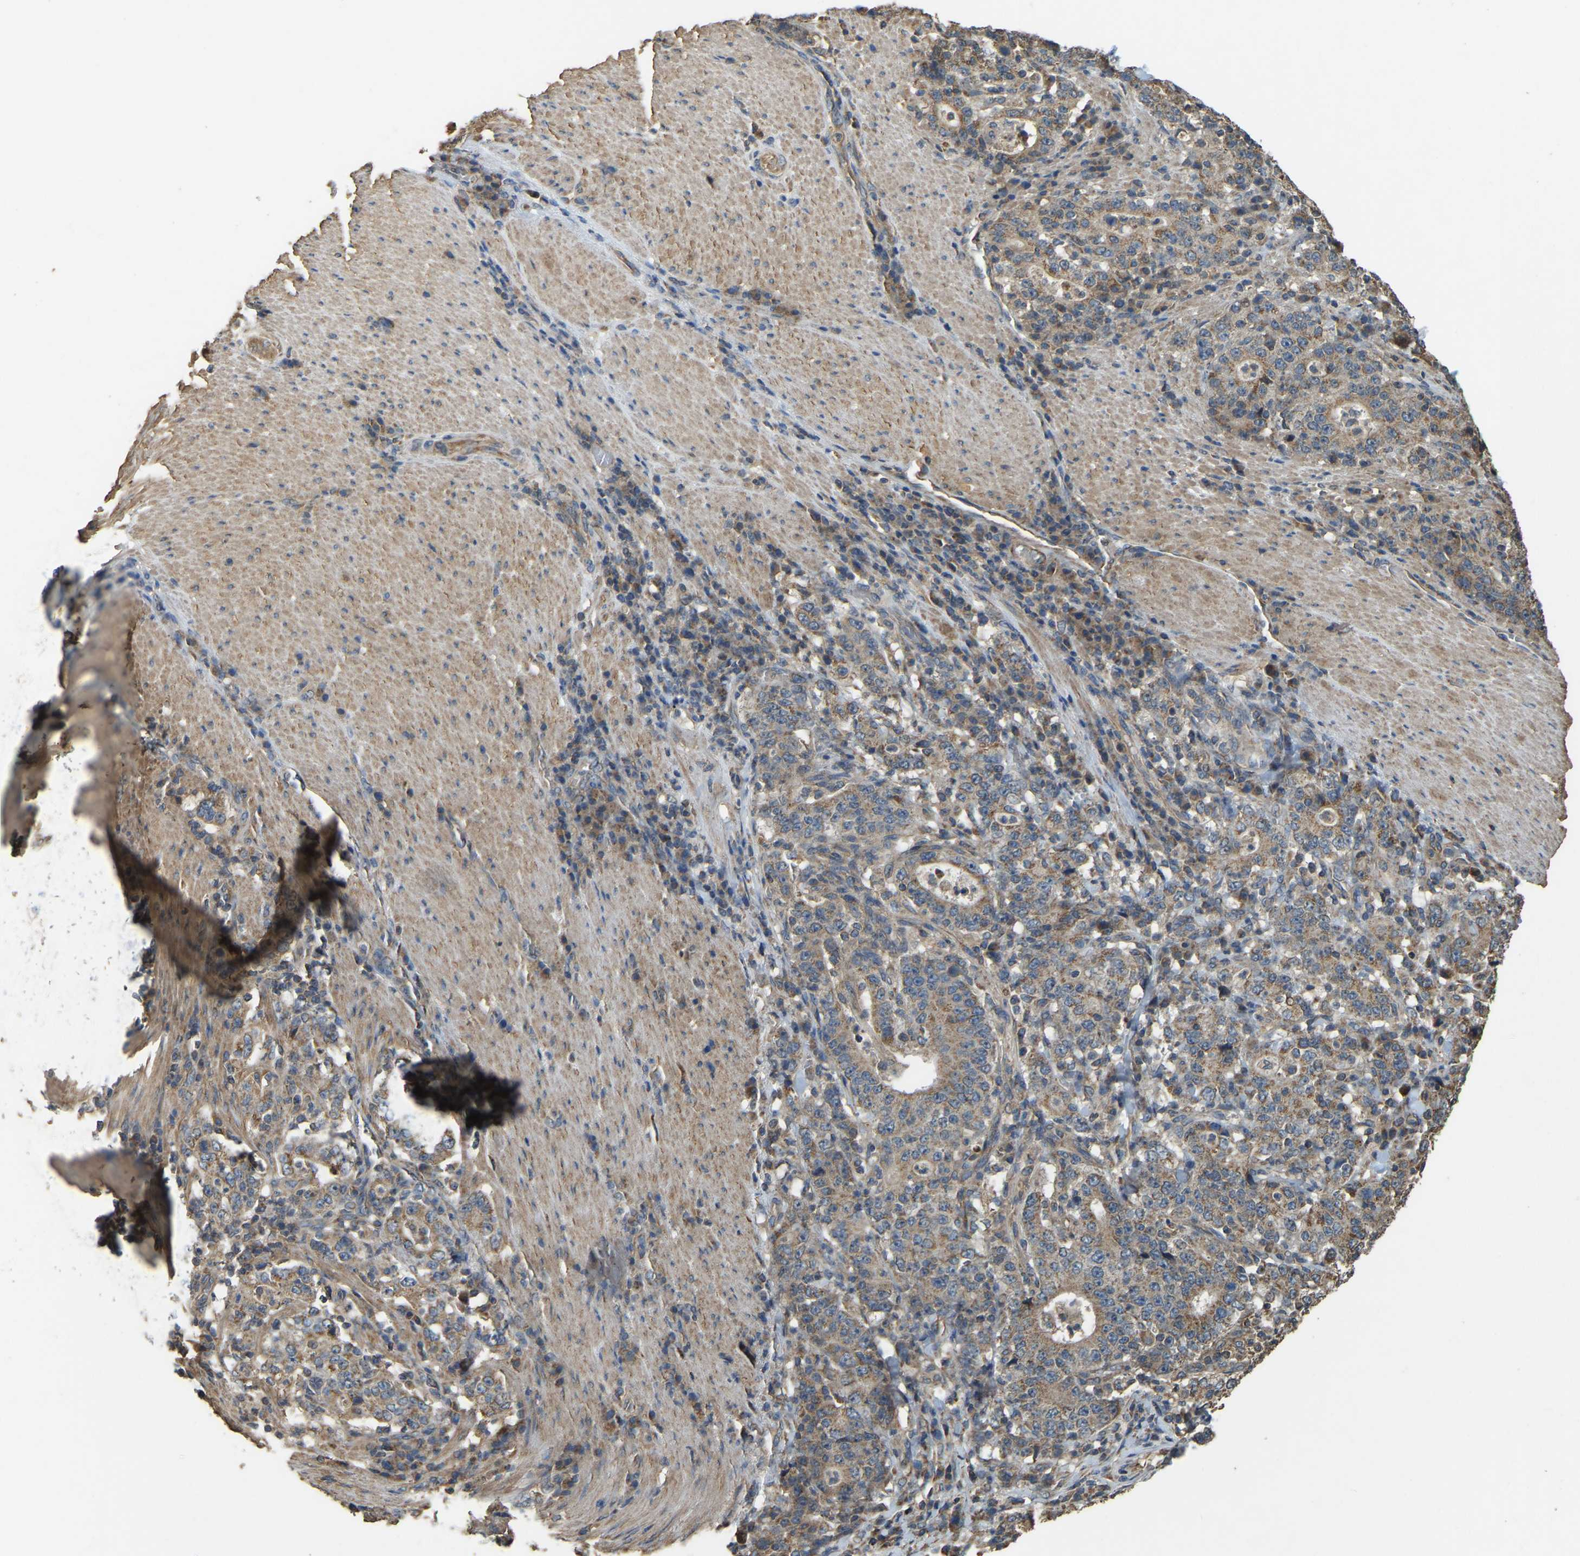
{"staining": {"intensity": "moderate", "quantity": ">75%", "location": "cytoplasmic/membranous"}, "tissue": "stomach cancer", "cell_type": "Tumor cells", "image_type": "cancer", "snomed": [{"axis": "morphology", "description": "Normal tissue, NOS"}, {"axis": "morphology", "description": "Adenocarcinoma, NOS"}, {"axis": "topography", "description": "Stomach, upper"}, {"axis": "topography", "description": "Stomach"}], "caption": "High-magnification brightfield microscopy of adenocarcinoma (stomach) stained with DAB (brown) and counterstained with hematoxylin (blue). tumor cells exhibit moderate cytoplasmic/membranous expression is seen in approximately>75% of cells. The staining is performed using DAB brown chromogen to label protein expression. The nuclei are counter-stained blue using hematoxylin.", "gene": "GNG2", "patient": {"sex": "male", "age": 59}}